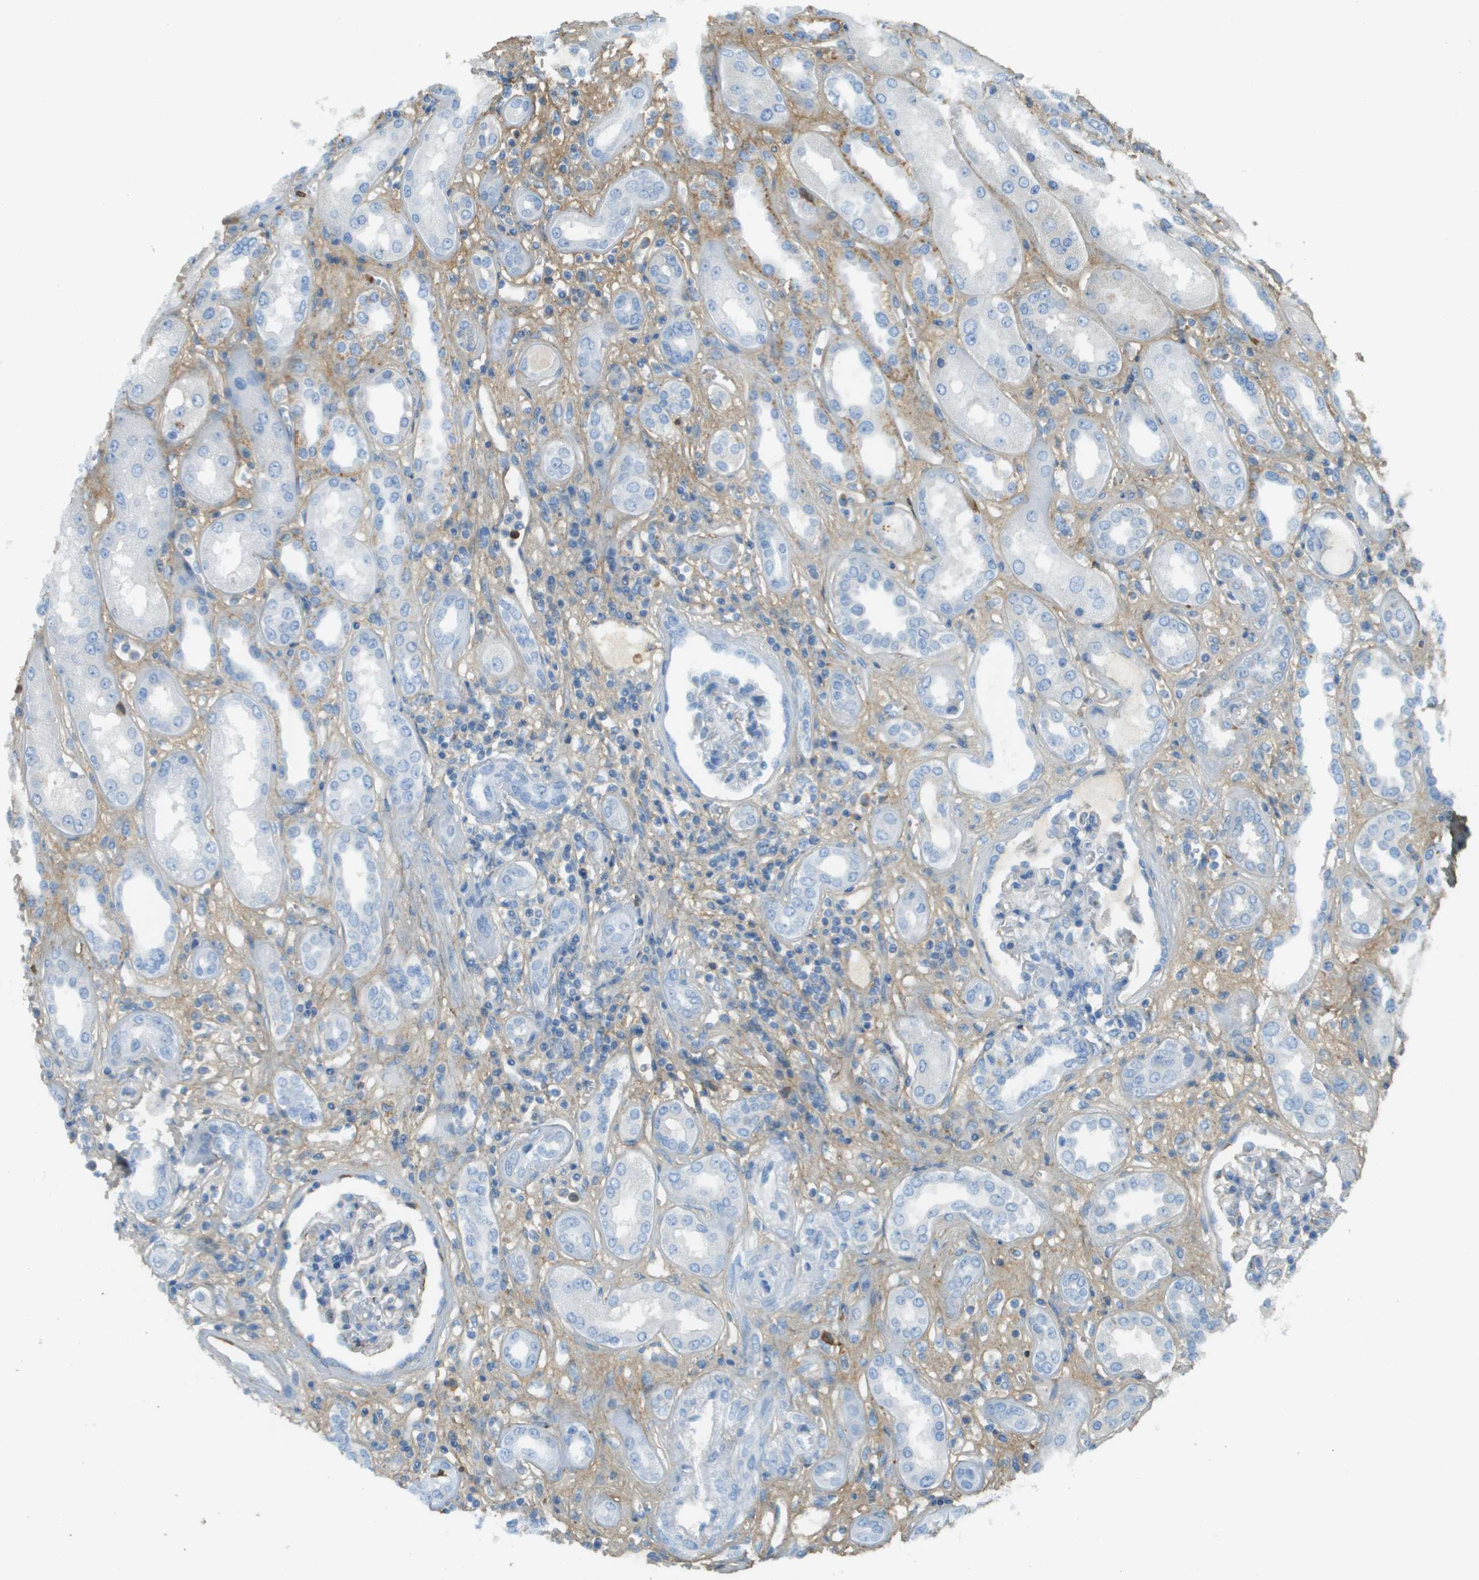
{"staining": {"intensity": "negative", "quantity": "none", "location": "none"}, "tissue": "kidney", "cell_type": "Cells in glomeruli", "image_type": "normal", "snomed": [{"axis": "morphology", "description": "Normal tissue, NOS"}, {"axis": "topography", "description": "Kidney"}], "caption": "A micrograph of kidney stained for a protein reveals no brown staining in cells in glomeruli. Nuclei are stained in blue.", "gene": "DCN", "patient": {"sex": "male", "age": 59}}